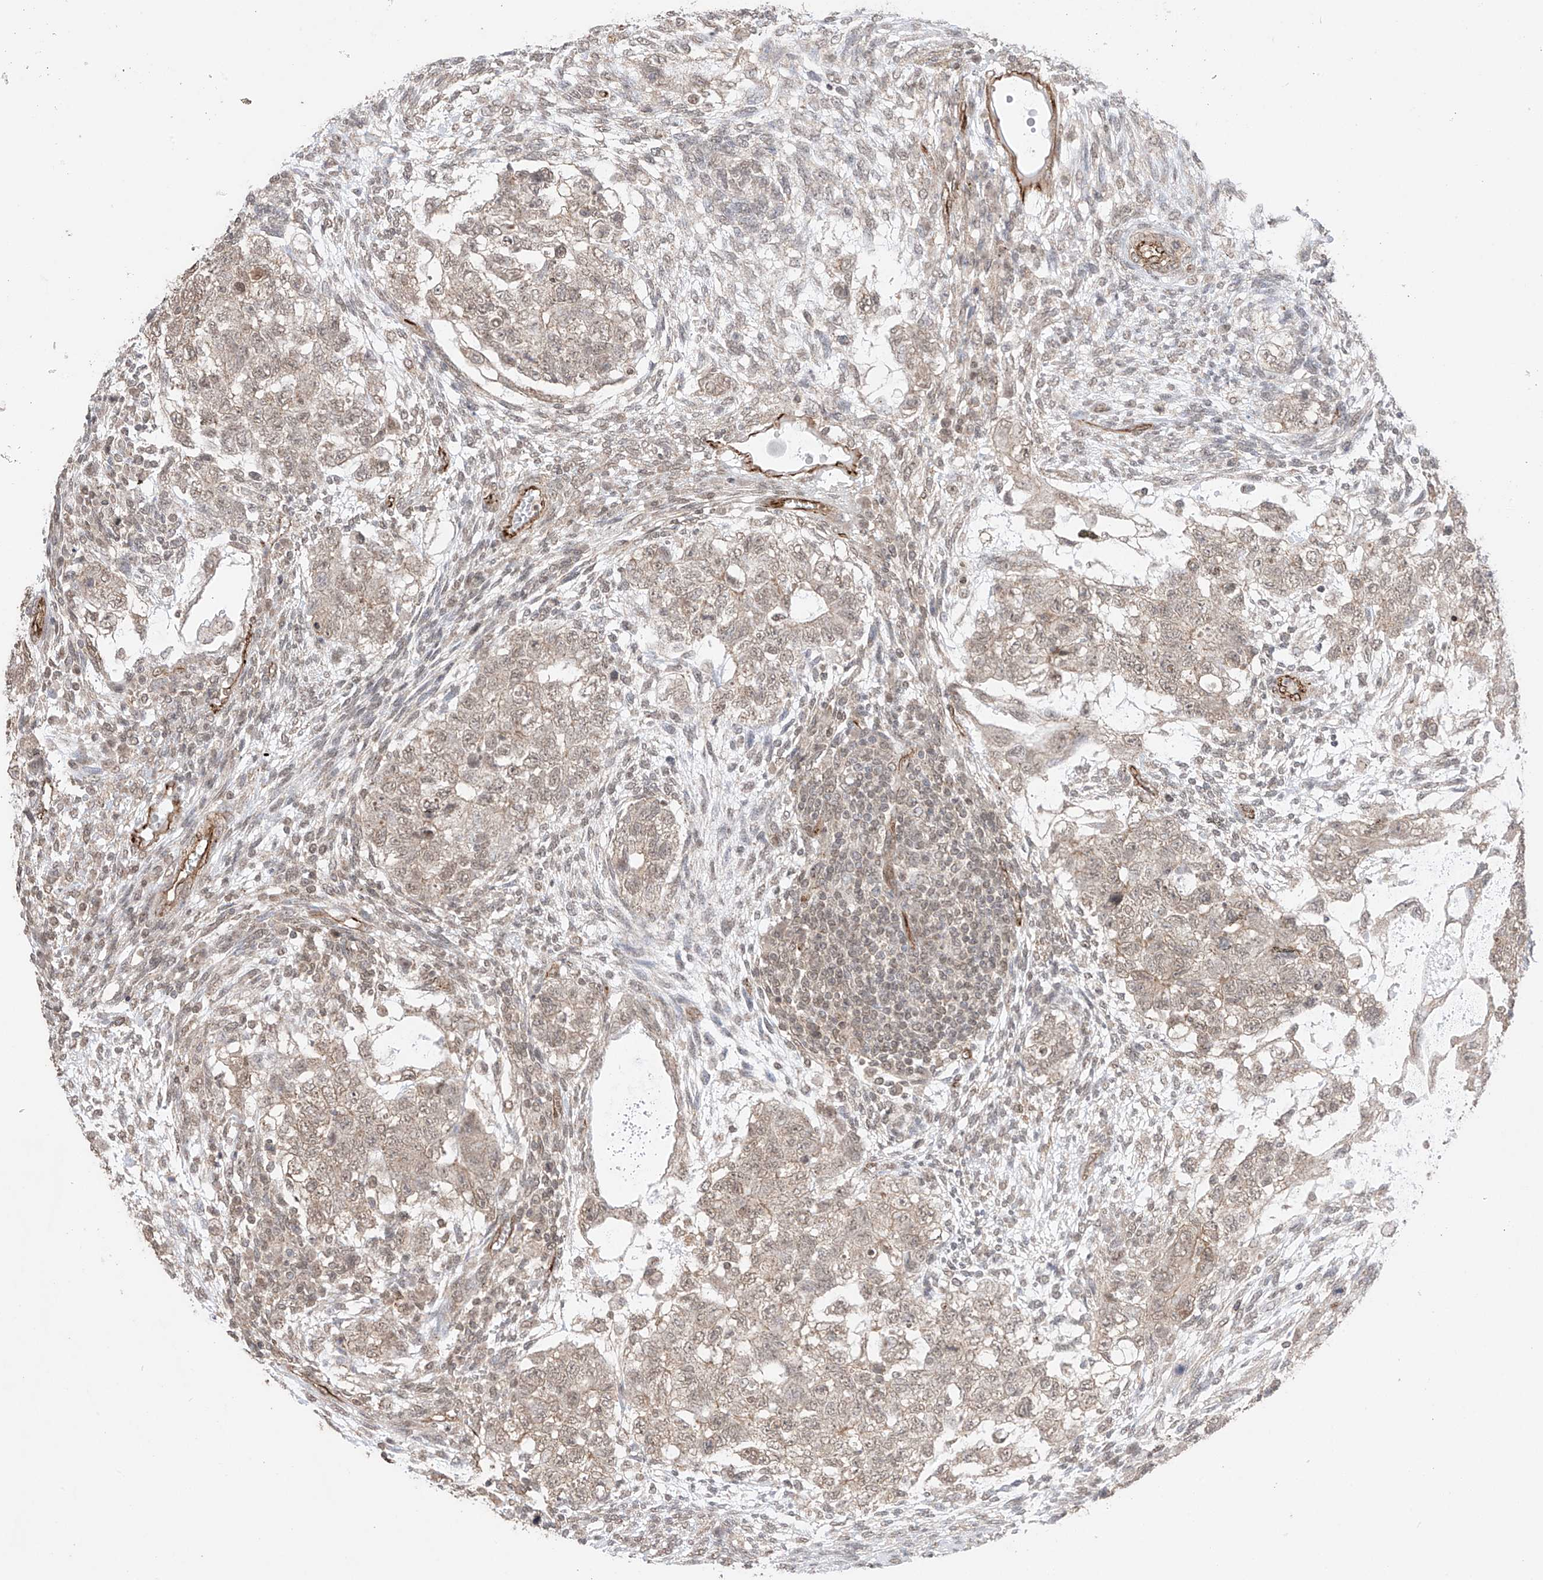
{"staining": {"intensity": "weak", "quantity": ">75%", "location": "cytoplasmic/membranous,nuclear"}, "tissue": "testis cancer", "cell_type": "Tumor cells", "image_type": "cancer", "snomed": [{"axis": "morphology", "description": "Carcinoma, Embryonal, NOS"}, {"axis": "topography", "description": "Testis"}], "caption": "This is an image of IHC staining of testis embryonal carcinoma, which shows weak expression in the cytoplasmic/membranous and nuclear of tumor cells.", "gene": "TTLL5", "patient": {"sex": "male", "age": 37}}